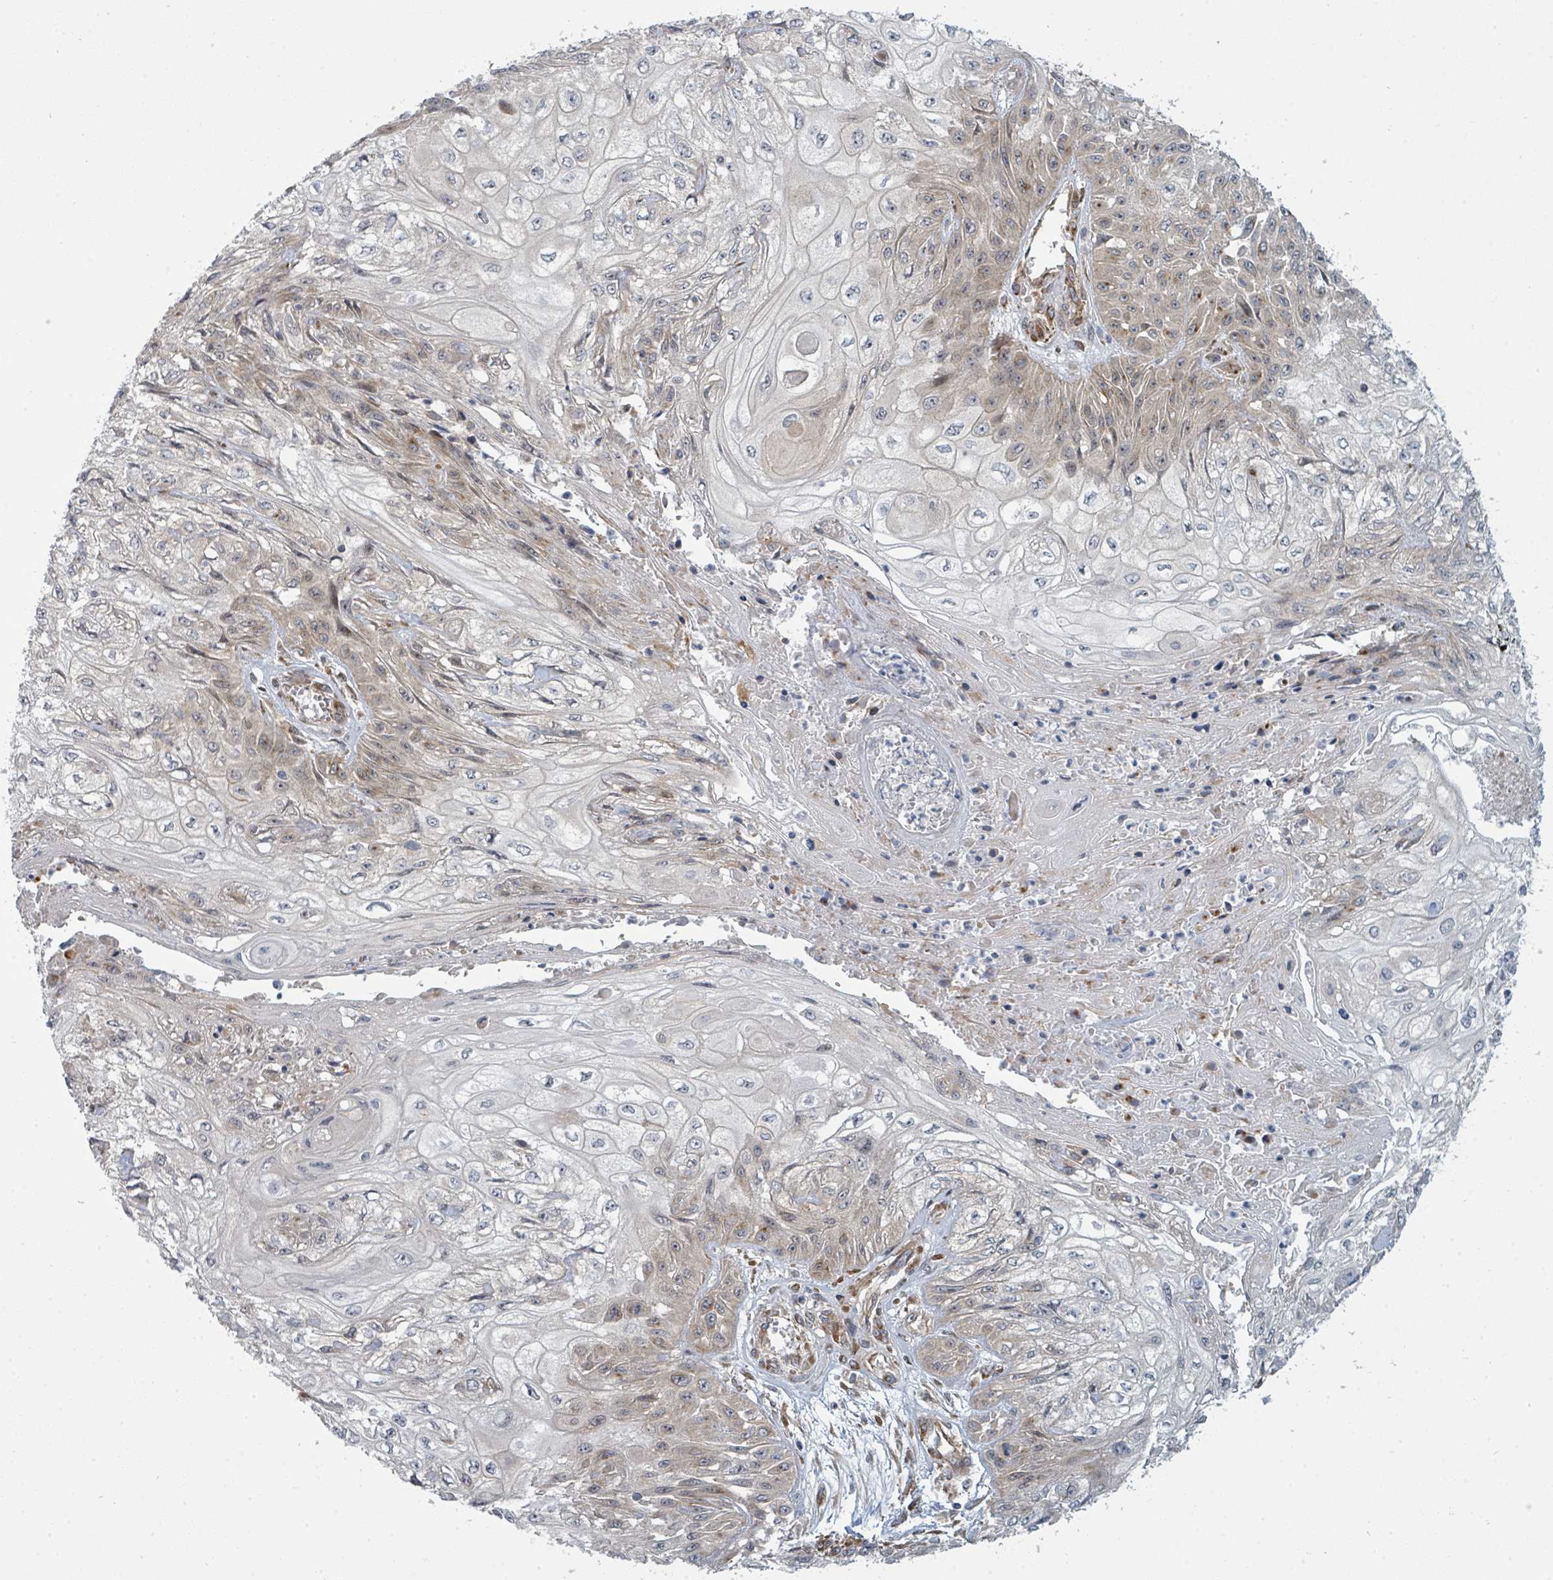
{"staining": {"intensity": "negative", "quantity": "none", "location": "none"}, "tissue": "skin cancer", "cell_type": "Tumor cells", "image_type": "cancer", "snomed": [{"axis": "morphology", "description": "Squamous cell carcinoma, NOS"}, {"axis": "morphology", "description": "Squamous cell carcinoma, metastatic, NOS"}, {"axis": "topography", "description": "Skin"}, {"axis": "topography", "description": "Lymph node"}], "caption": "An image of human skin squamous cell carcinoma is negative for staining in tumor cells.", "gene": "PSMG2", "patient": {"sex": "male", "age": 75}}